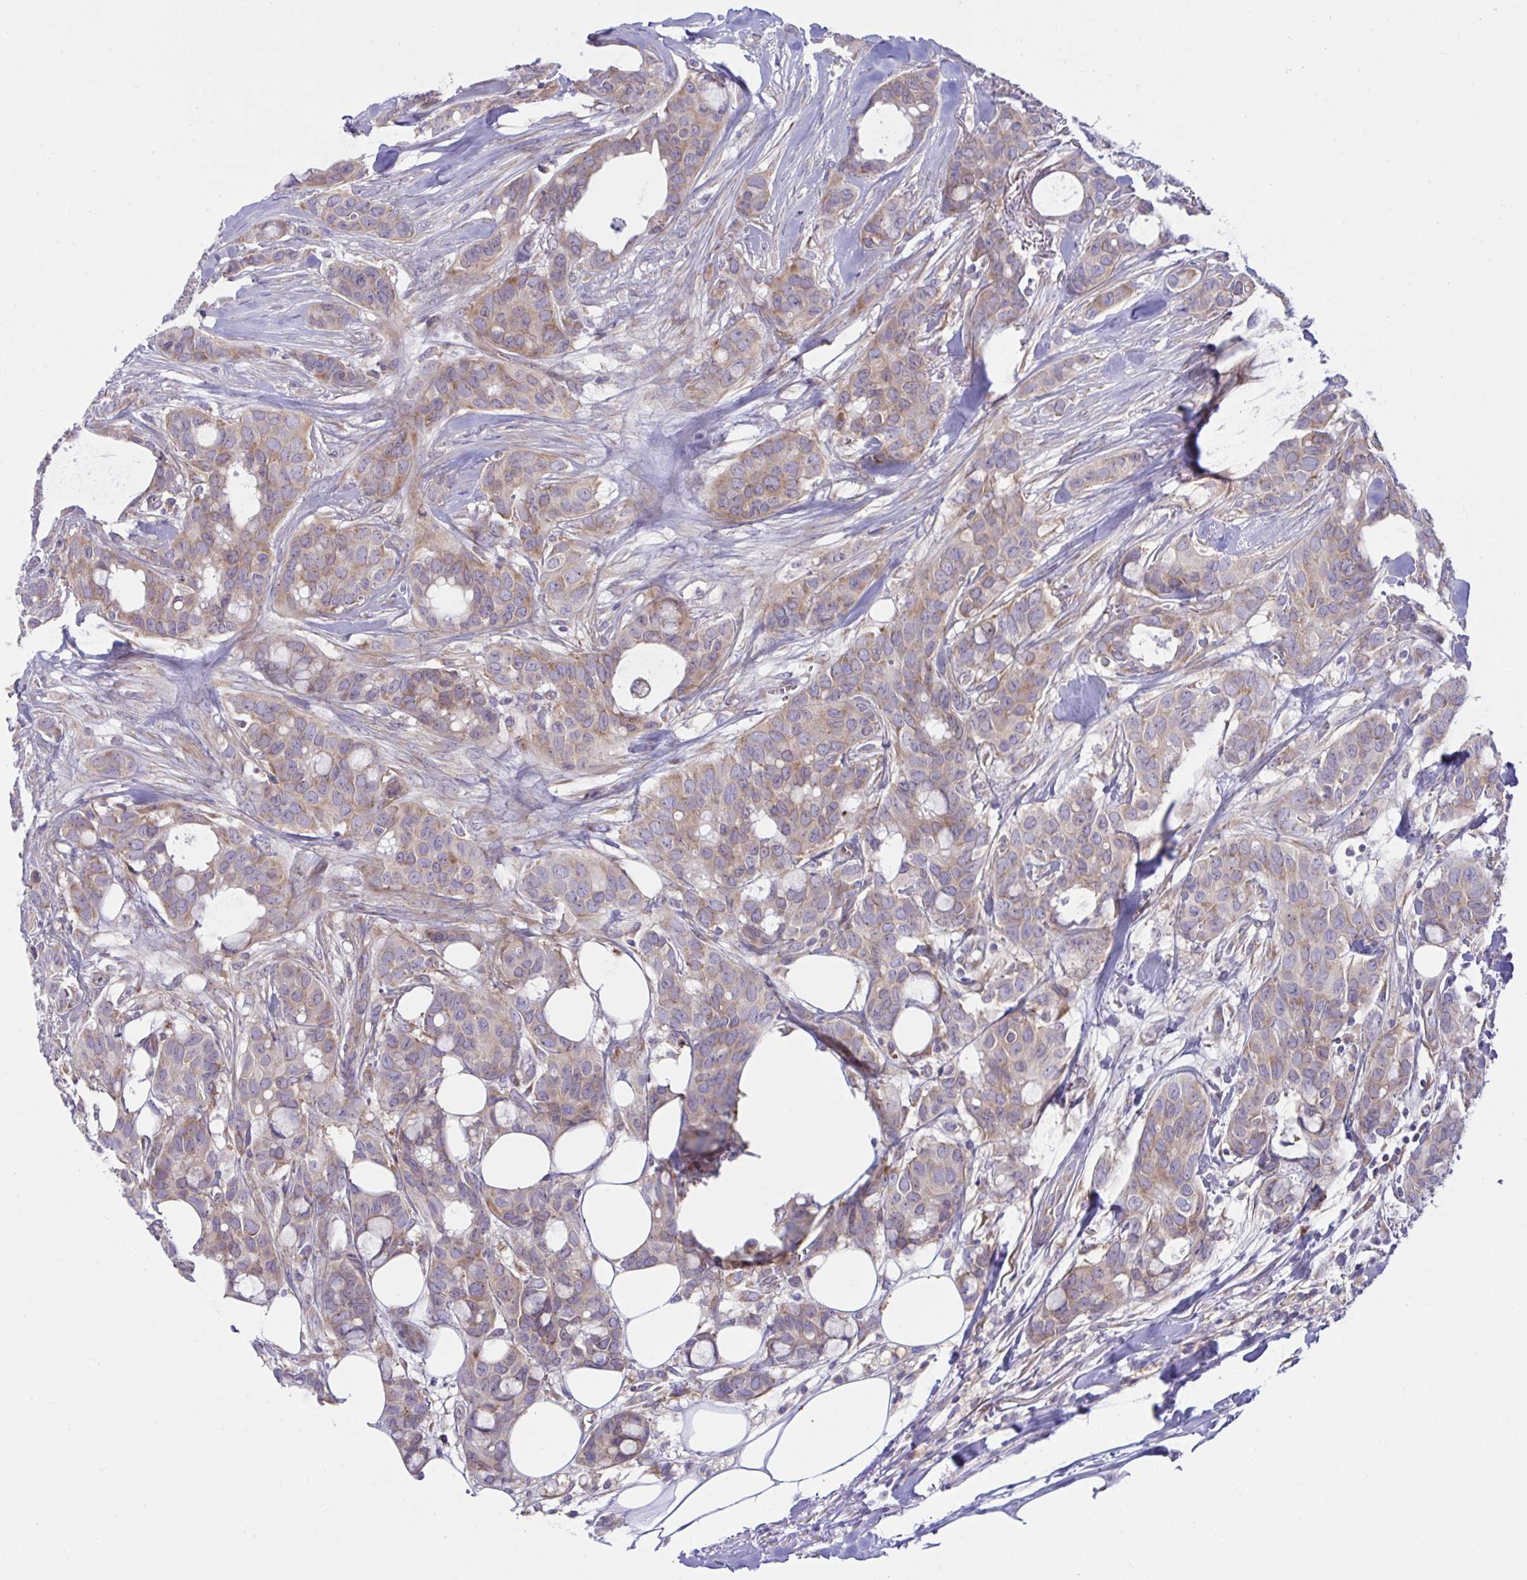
{"staining": {"intensity": "moderate", "quantity": "25%-75%", "location": "cytoplasmic/membranous"}, "tissue": "breast cancer", "cell_type": "Tumor cells", "image_type": "cancer", "snomed": [{"axis": "morphology", "description": "Duct carcinoma"}, {"axis": "topography", "description": "Breast"}], "caption": "High-power microscopy captured an IHC histopathology image of breast invasive ductal carcinoma, revealing moderate cytoplasmic/membranous expression in approximately 25%-75% of tumor cells.", "gene": "FAU", "patient": {"sex": "female", "age": 84}}